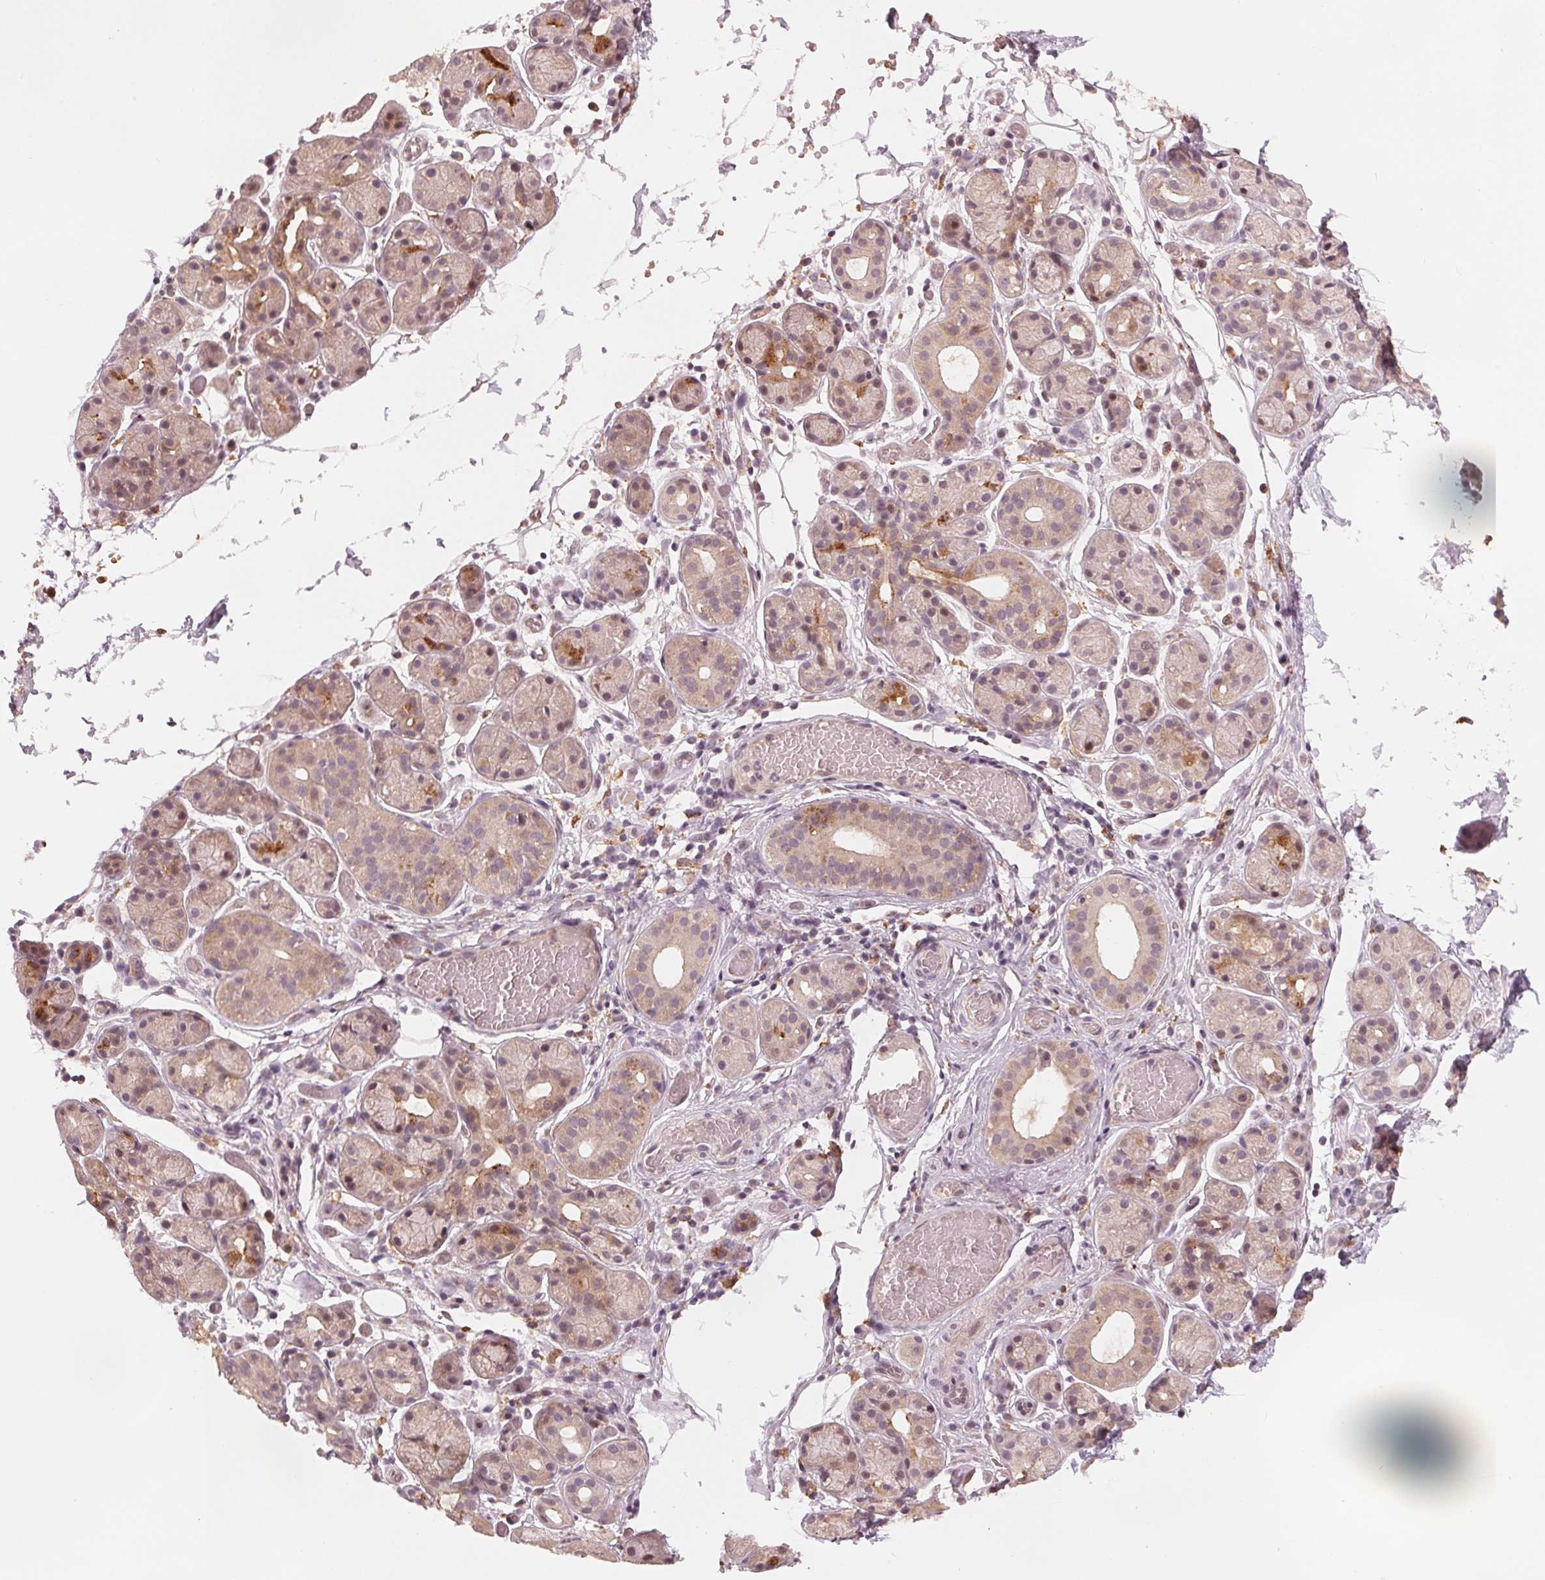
{"staining": {"intensity": "weak", "quantity": "25%-75%", "location": "cytoplasmic/membranous,nuclear"}, "tissue": "salivary gland", "cell_type": "Glandular cells", "image_type": "normal", "snomed": [{"axis": "morphology", "description": "Normal tissue, NOS"}, {"axis": "topography", "description": "Salivary gland"}, {"axis": "topography", "description": "Peripheral nerve tissue"}], "caption": "Salivary gland stained with immunohistochemistry shows weak cytoplasmic/membranous,nuclear expression in about 25%-75% of glandular cells.", "gene": "IL9R", "patient": {"sex": "male", "age": 71}}